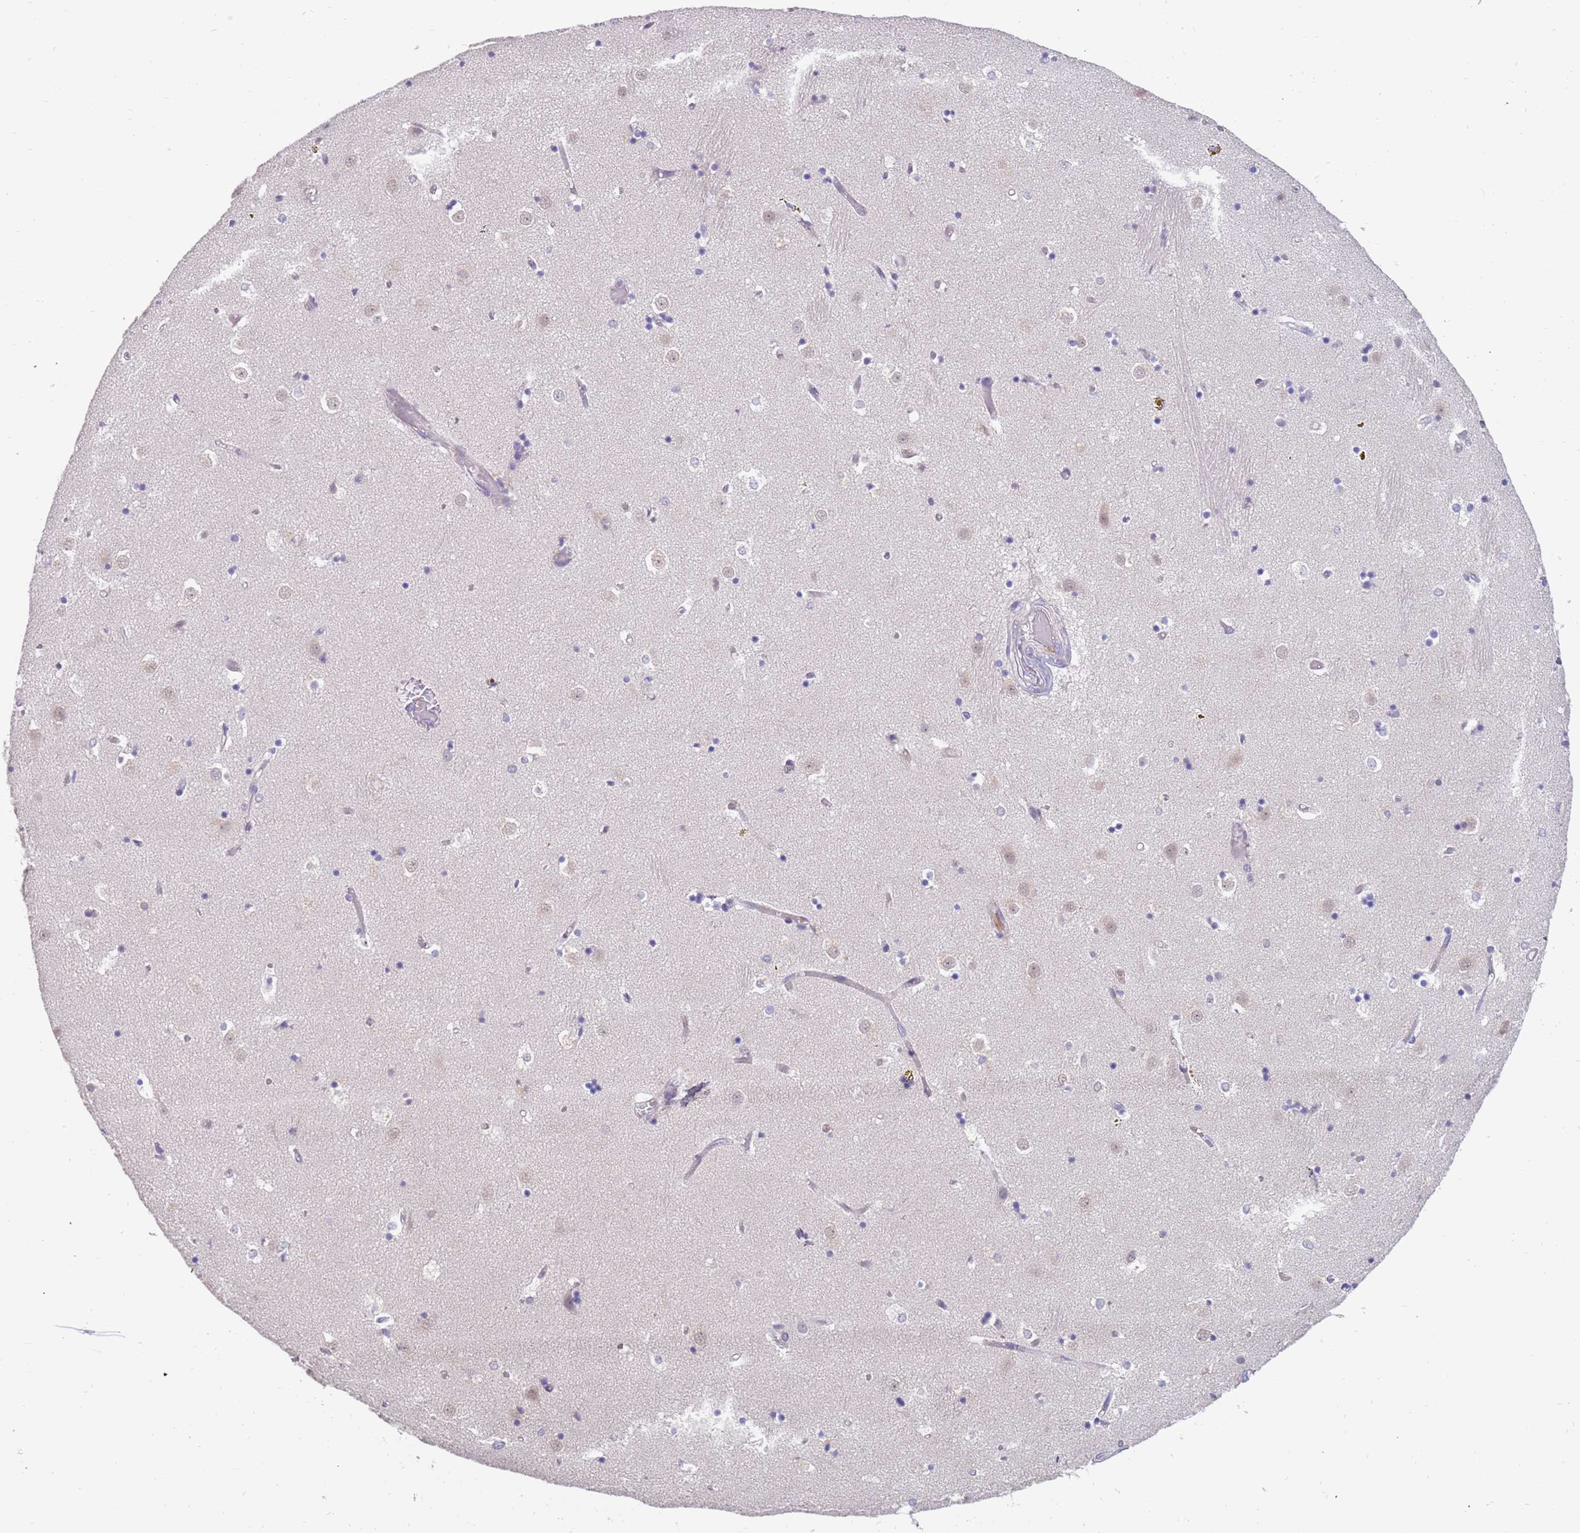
{"staining": {"intensity": "negative", "quantity": "none", "location": "none"}, "tissue": "caudate", "cell_type": "Glial cells", "image_type": "normal", "snomed": [{"axis": "morphology", "description": "Normal tissue, NOS"}, {"axis": "topography", "description": "Lateral ventricle wall"}], "caption": "Immunohistochemistry histopathology image of benign caudate: caudate stained with DAB (3,3'-diaminobenzidine) demonstrates no significant protein positivity in glial cells.", "gene": "ZNF746", "patient": {"sex": "female", "age": 52}}